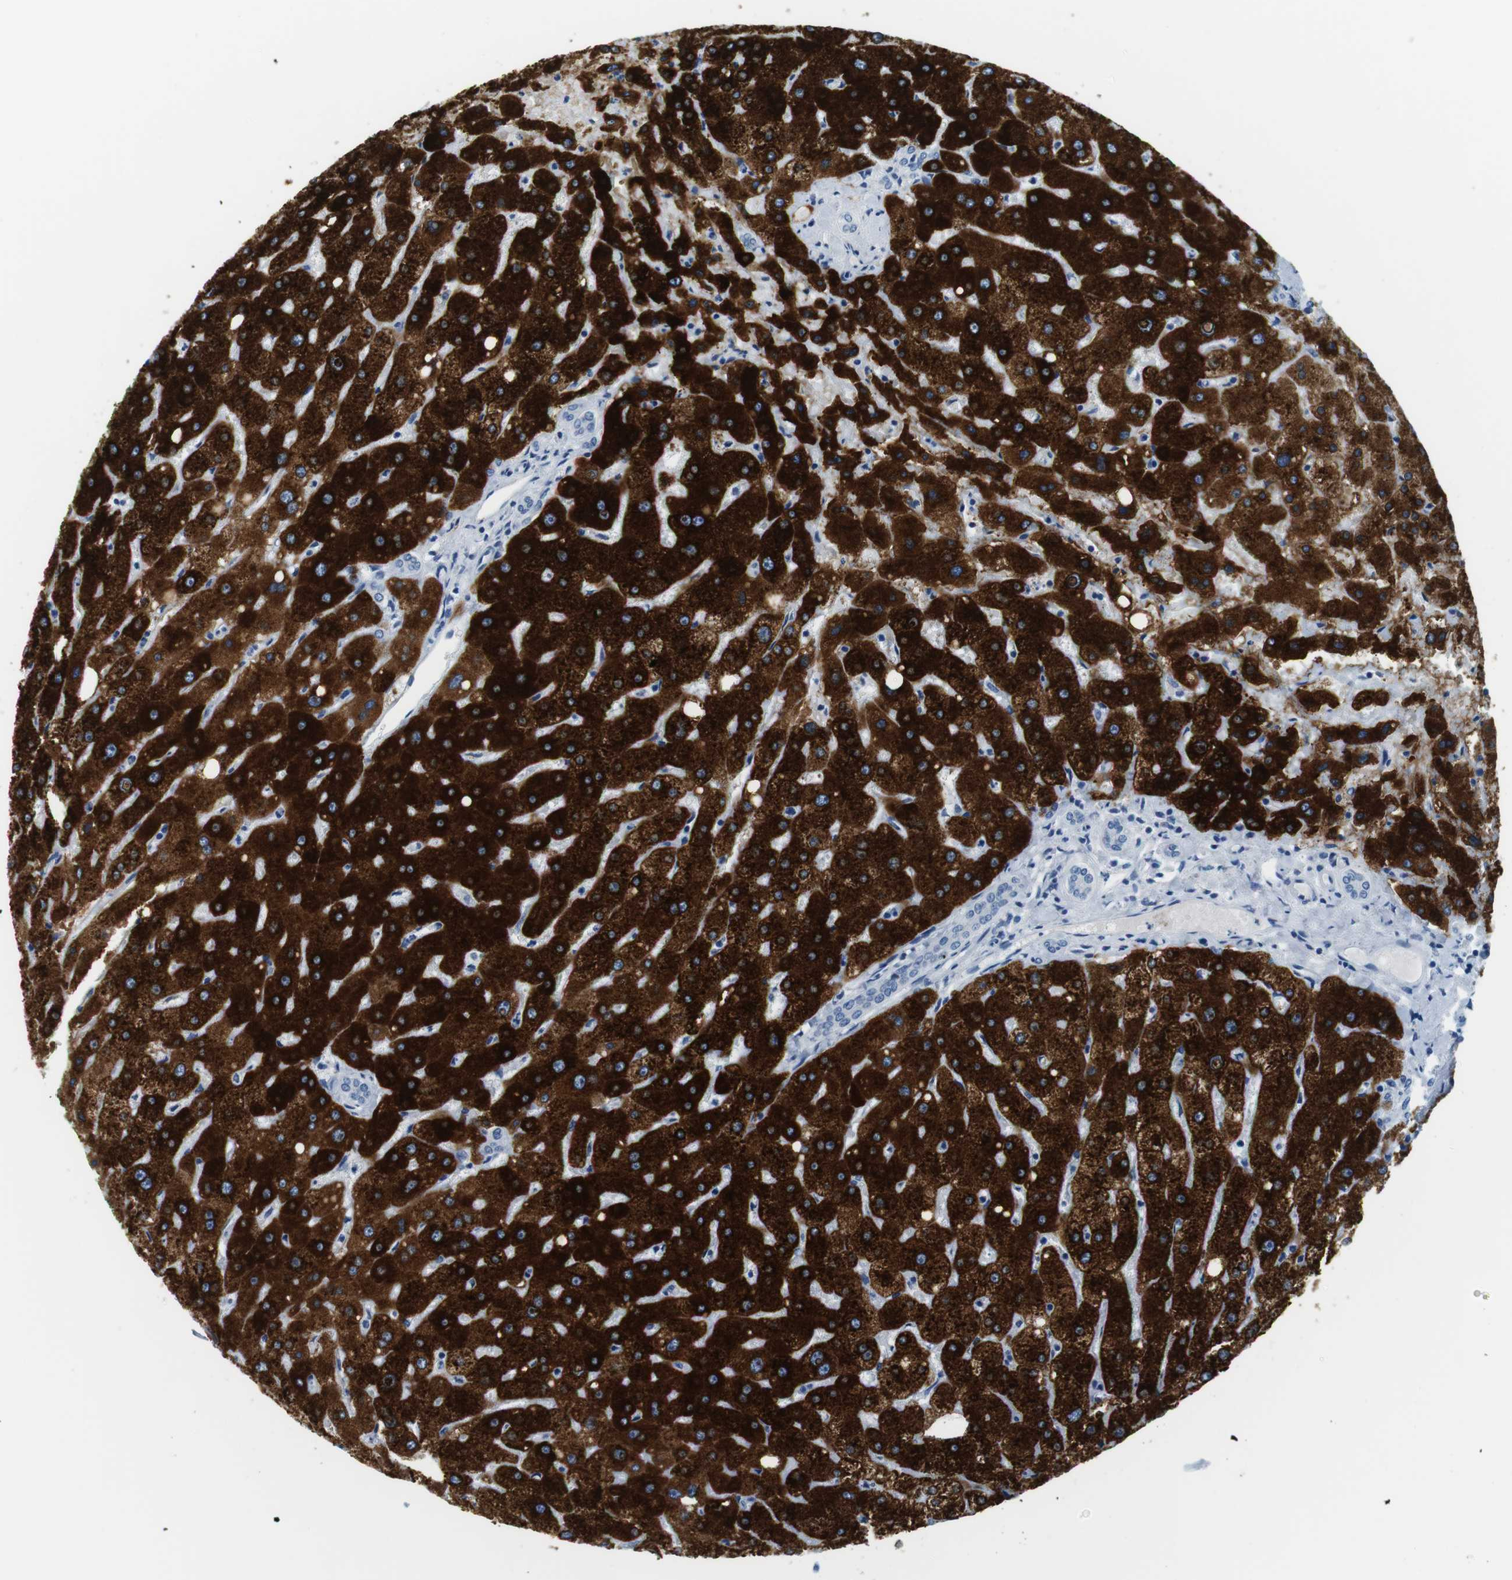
{"staining": {"intensity": "negative", "quantity": "none", "location": "none"}, "tissue": "liver", "cell_type": "Cholangiocytes", "image_type": "normal", "snomed": [{"axis": "morphology", "description": "Normal tissue, NOS"}, {"axis": "topography", "description": "Liver"}], "caption": "Immunohistochemistry (IHC) image of normal human liver stained for a protein (brown), which displays no expression in cholangiocytes. (DAB (3,3'-diaminobenzidine) IHC, high magnification).", "gene": "CYP2C9", "patient": {"sex": "male", "age": 73}}